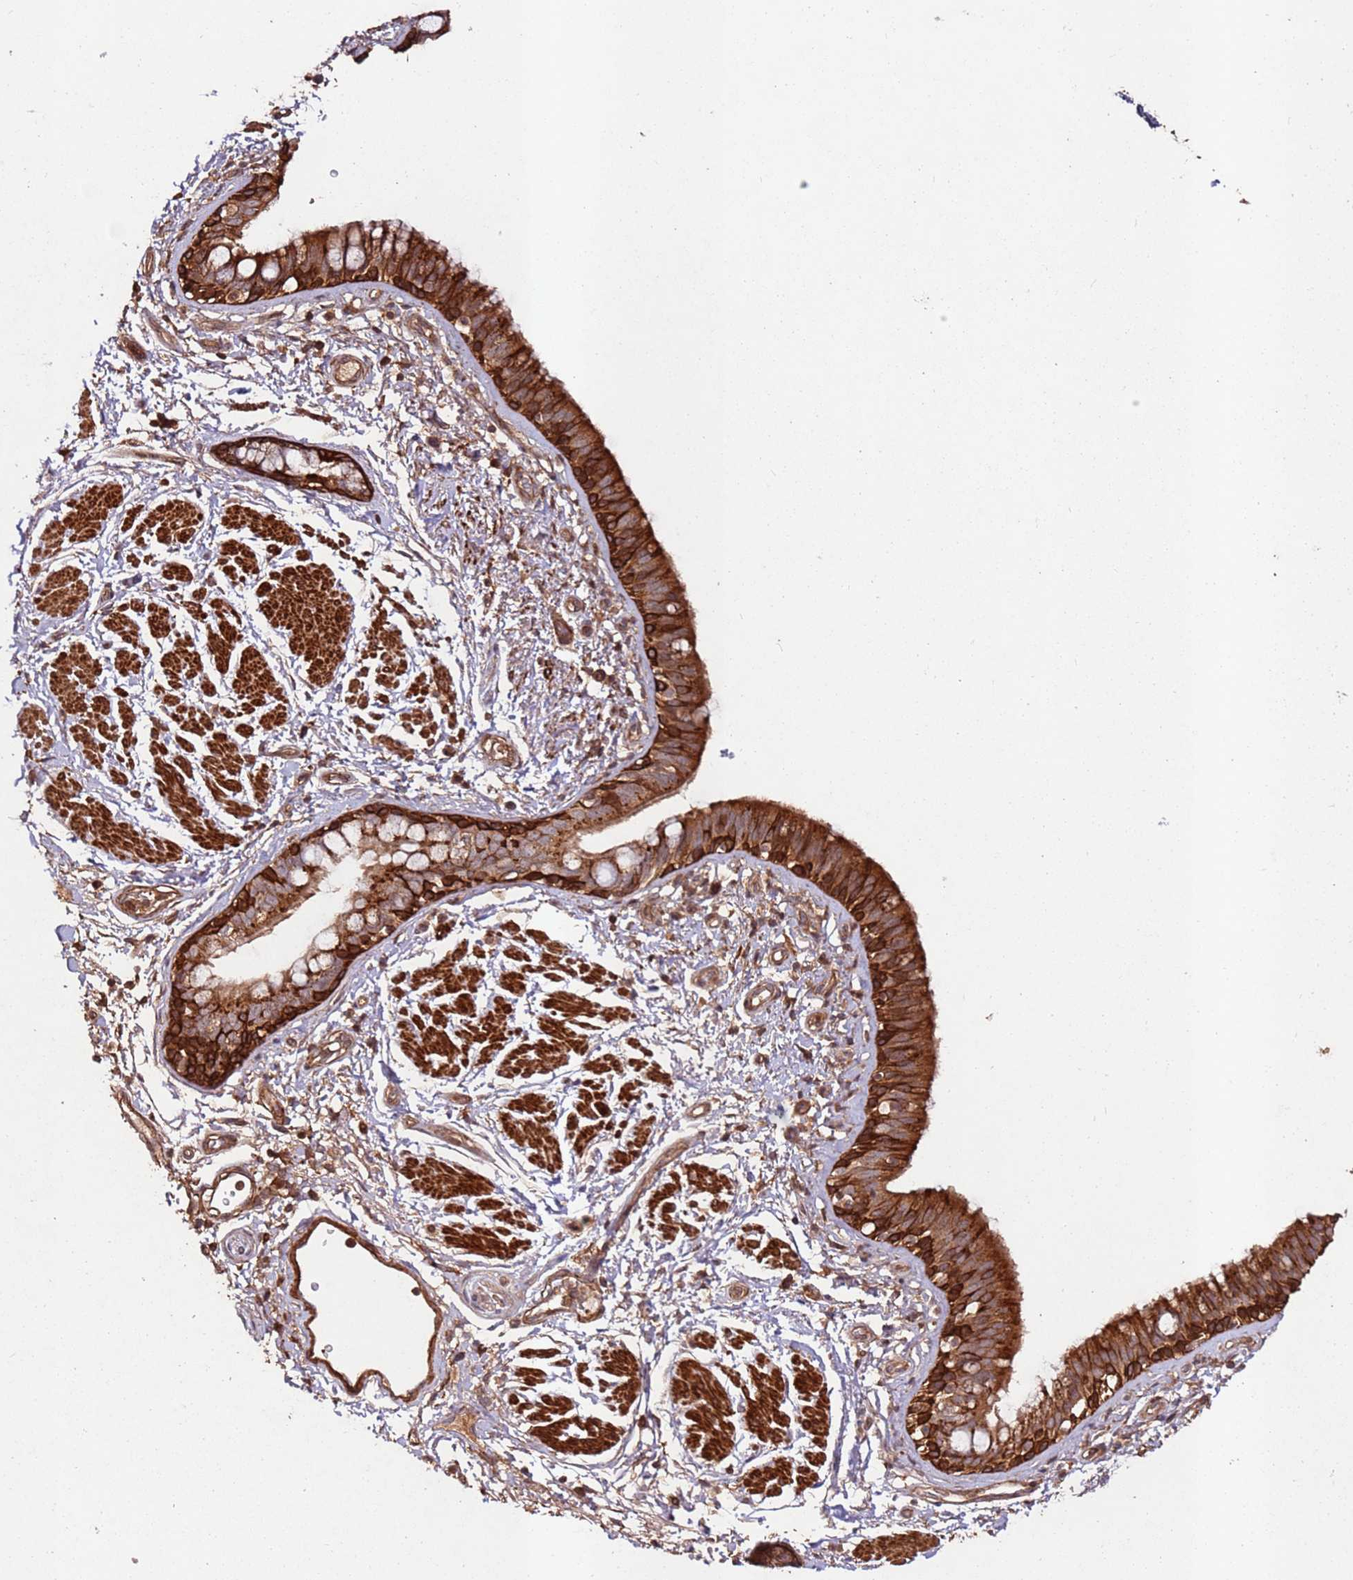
{"staining": {"intensity": "strong", "quantity": ">75%", "location": "cytoplasmic/membranous"}, "tissue": "bronchus", "cell_type": "Respiratory epithelial cells", "image_type": "normal", "snomed": [{"axis": "morphology", "description": "Normal tissue, NOS"}, {"axis": "morphology", "description": "Neoplasm, uncertain whether benign or malignant"}, {"axis": "topography", "description": "Bronchus"}, {"axis": "topography", "description": "Lung"}], "caption": "Human bronchus stained for a protein (brown) displays strong cytoplasmic/membranous positive staining in approximately >75% of respiratory epithelial cells.", "gene": "FAM186A", "patient": {"sex": "male", "age": 55}}